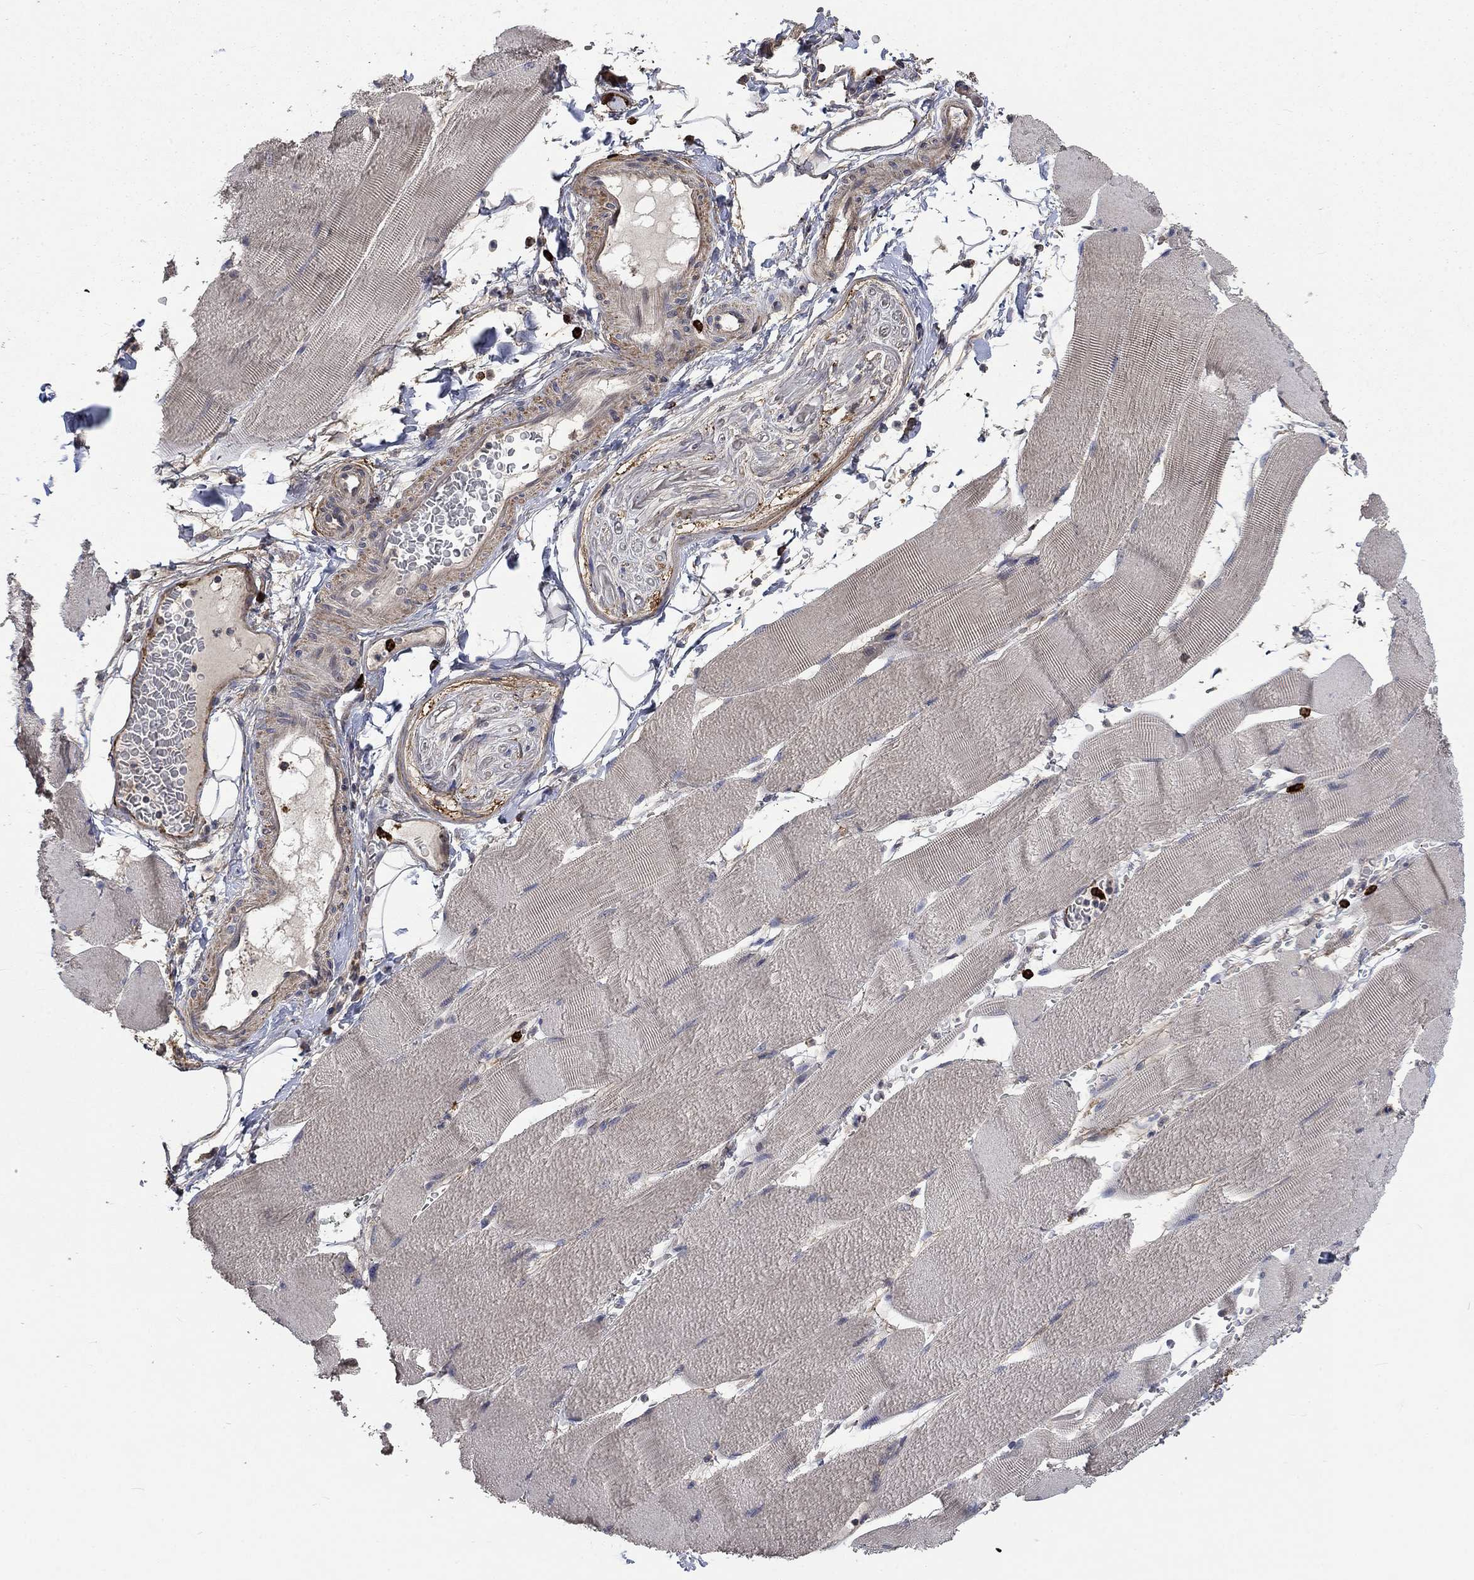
{"staining": {"intensity": "negative", "quantity": "none", "location": "none"}, "tissue": "skeletal muscle", "cell_type": "Myocytes", "image_type": "normal", "snomed": [{"axis": "morphology", "description": "Normal tissue, NOS"}, {"axis": "topography", "description": "Skeletal muscle"}], "caption": "The IHC micrograph has no significant positivity in myocytes of skeletal muscle.", "gene": "VCAN", "patient": {"sex": "male", "age": 56}}